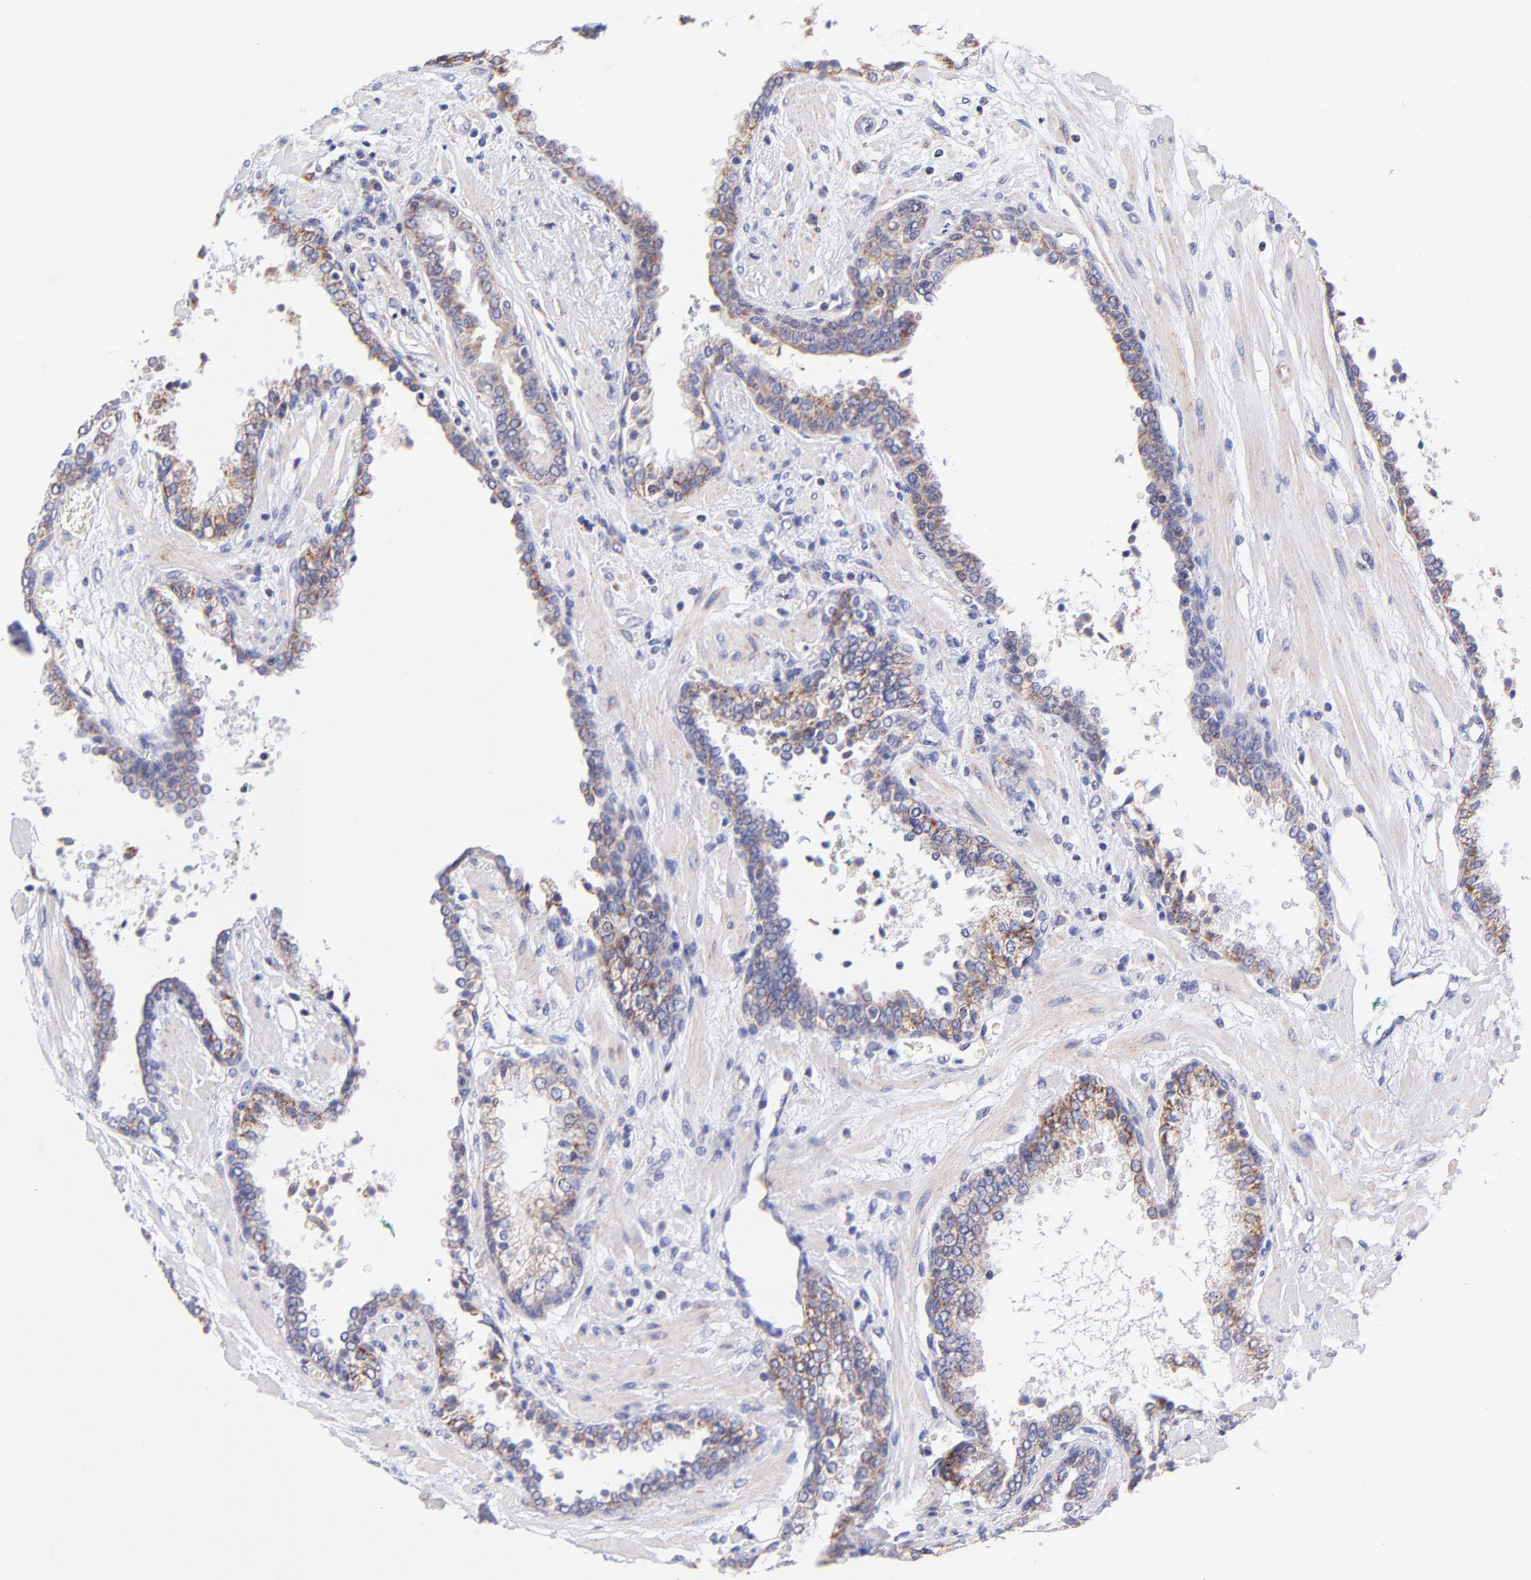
{"staining": {"intensity": "moderate", "quantity": ">75%", "location": "cytoplasmic/membranous"}, "tissue": "prostate cancer", "cell_type": "Tumor cells", "image_type": "cancer", "snomed": [{"axis": "morphology", "description": "Adenocarcinoma, Medium grade"}, {"axis": "topography", "description": "Prostate"}], "caption": "Prostate adenocarcinoma (medium-grade) stained with a protein marker shows moderate staining in tumor cells.", "gene": "NDUFB7", "patient": {"sex": "male", "age": 70}}